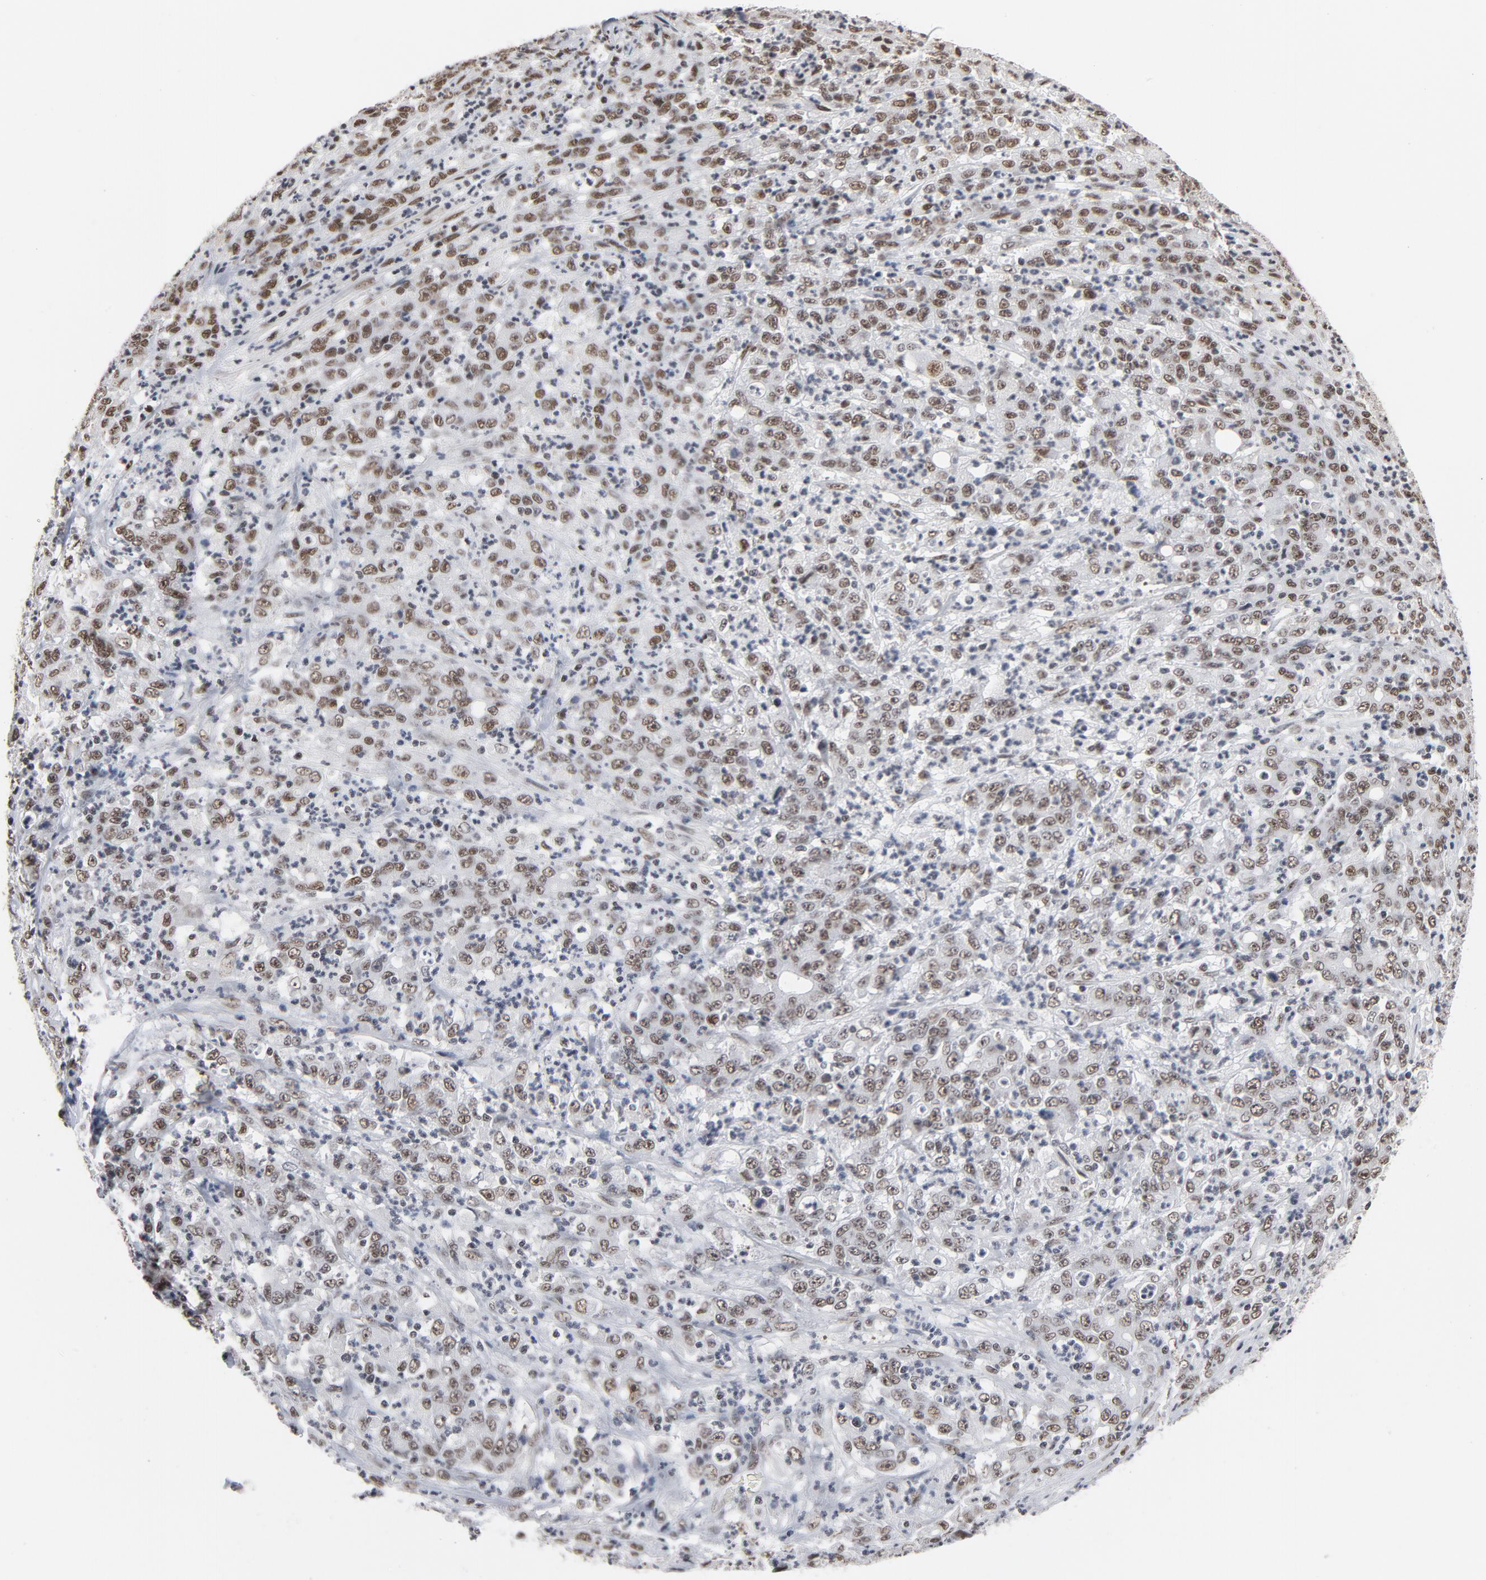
{"staining": {"intensity": "moderate", "quantity": ">75%", "location": "nuclear"}, "tissue": "stomach cancer", "cell_type": "Tumor cells", "image_type": "cancer", "snomed": [{"axis": "morphology", "description": "Adenocarcinoma, NOS"}, {"axis": "topography", "description": "Stomach, lower"}], "caption": "Moderate nuclear staining for a protein is identified in approximately >75% of tumor cells of stomach cancer (adenocarcinoma) using immunohistochemistry.", "gene": "MRE11", "patient": {"sex": "female", "age": 71}}